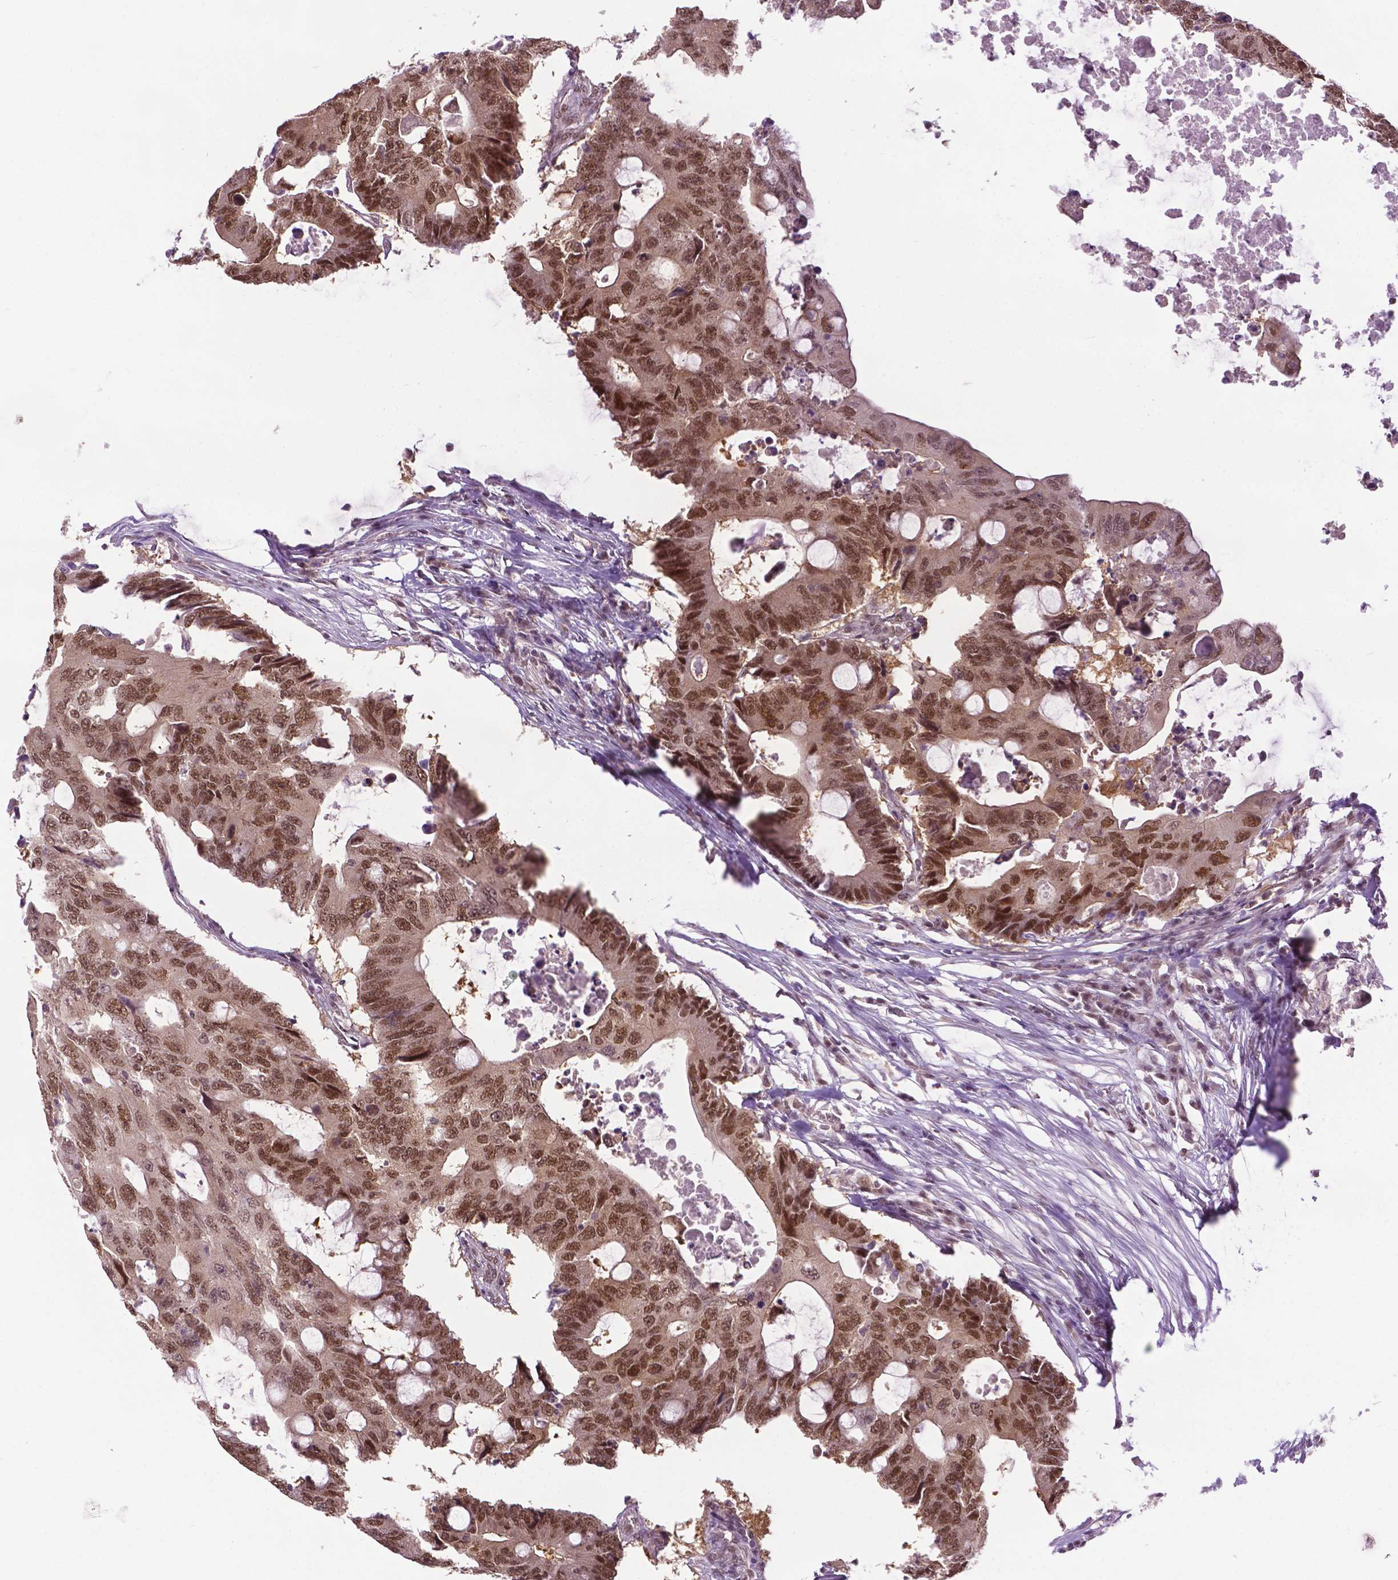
{"staining": {"intensity": "moderate", "quantity": ">75%", "location": "nuclear"}, "tissue": "colorectal cancer", "cell_type": "Tumor cells", "image_type": "cancer", "snomed": [{"axis": "morphology", "description": "Adenocarcinoma, NOS"}, {"axis": "topography", "description": "Colon"}], "caption": "IHC micrograph of neoplastic tissue: colorectal adenocarcinoma stained using IHC exhibits medium levels of moderate protein expression localized specifically in the nuclear of tumor cells, appearing as a nuclear brown color.", "gene": "UBQLN4", "patient": {"sex": "male", "age": 71}}